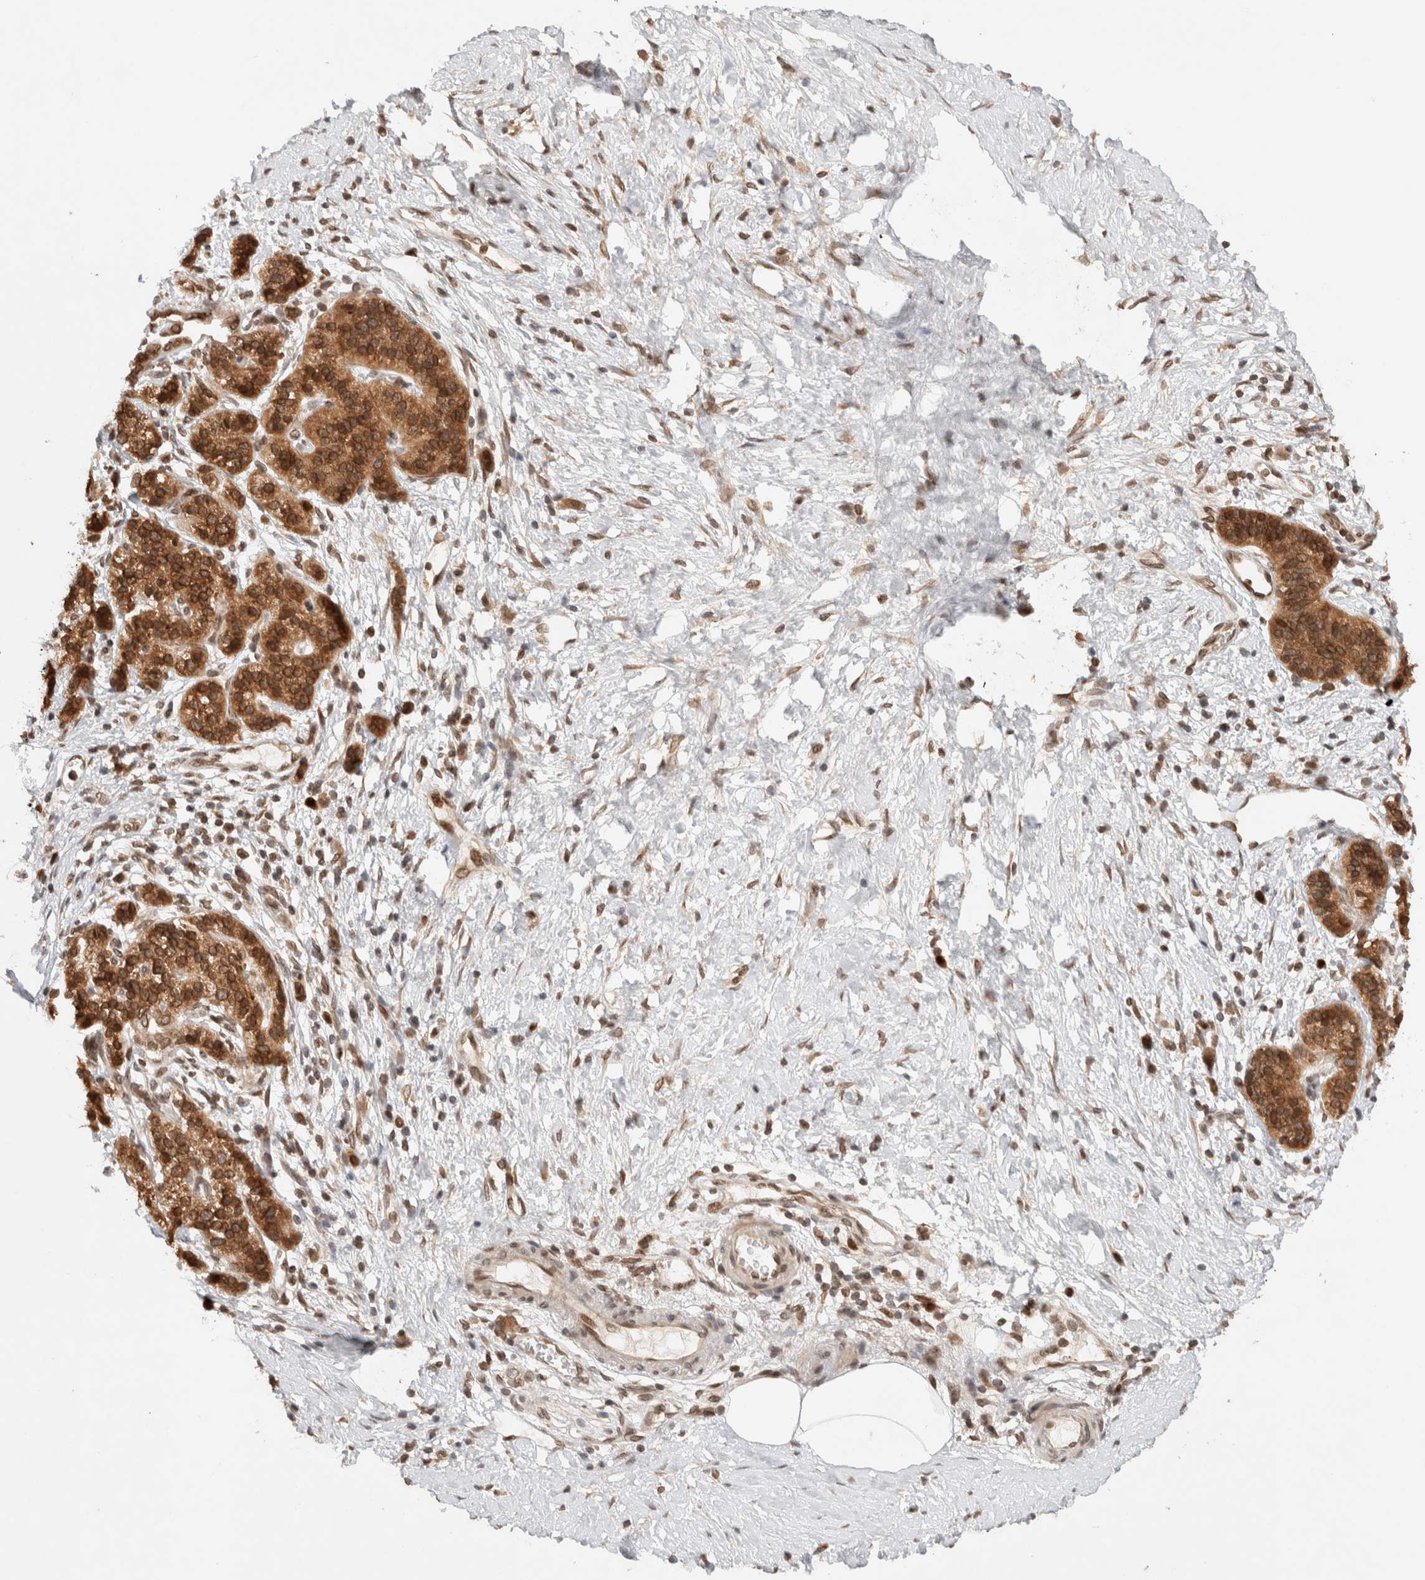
{"staining": {"intensity": "strong", "quantity": ">75%", "location": "cytoplasmic/membranous,nuclear"}, "tissue": "pancreatic cancer", "cell_type": "Tumor cells", "image_type": "cancer", "snomed": [{"axis": "morphology", "description": "Adenocarcinoma, NOS"}, {"axis": "topography", "description": "Pancreas"}], "caption": "Pancreatic cancer (adenocarcinoma) stained for a protein reveals strong cytoplasmic/membranous and nuclear positivity in tumor cells.", "gene": "TPR", "patient": {"sex": "male", "age": 50}}